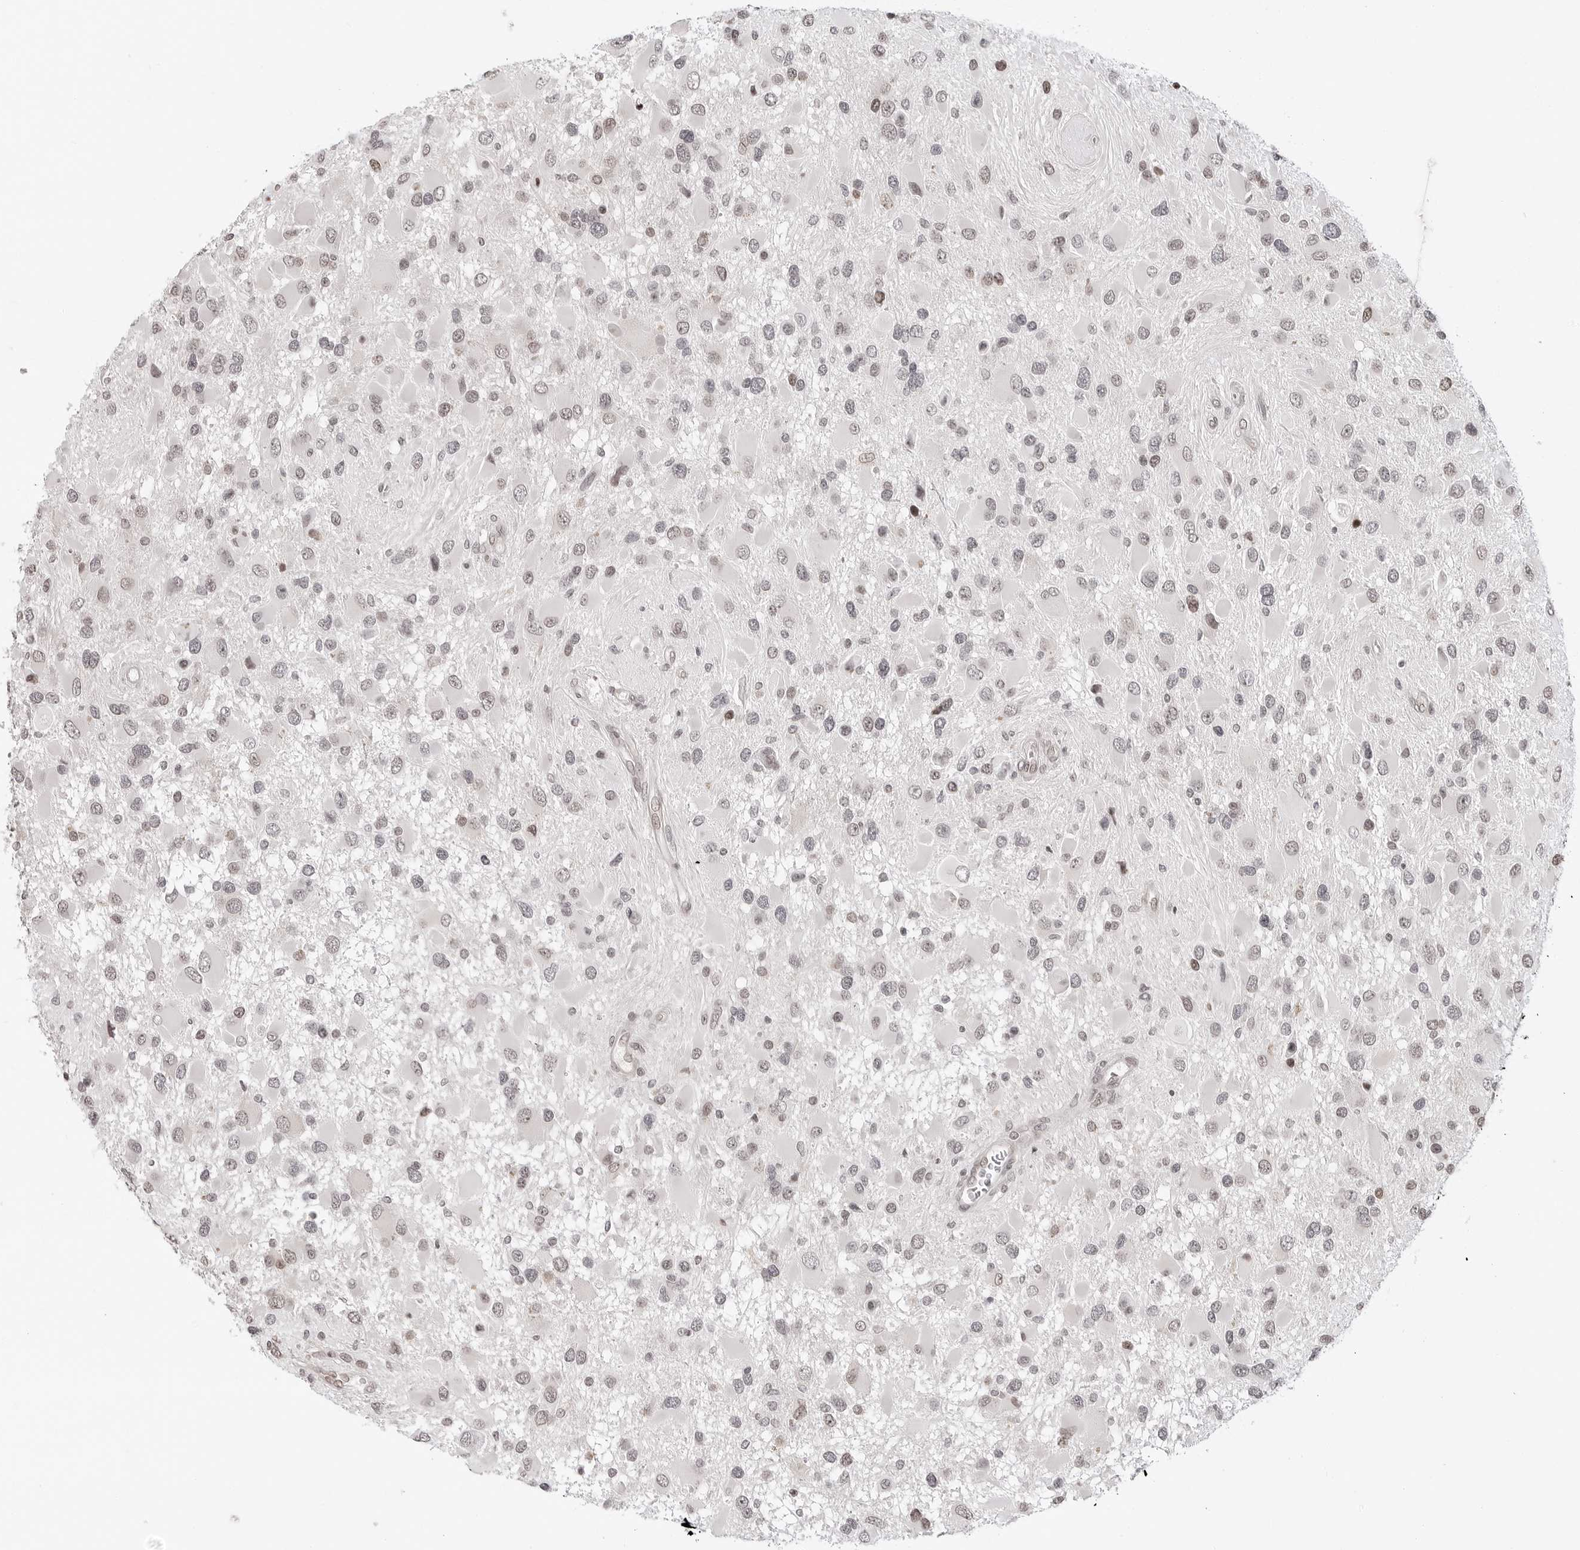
{"staining": {"intensity": "weak", "quantity": "25%-75%", "location": "nuclear"}, "tissue": "glioma", "cell_type": "Tumor cells", "image_type": "cancer", "snomed": [{"axis": "morphology", "description": "Glioma, malignant, High grade"}, {"axis": "topography", "description": "Brain"}], "caption": "High-power microscopy captured an IHC histopathology image of high-grade glioma (malignant), revealing weak nuclear expression in approximately 25%-75% of tumor cells.", "gene": "C8orf33", "patient": {"sex": "male", "age": 53}}